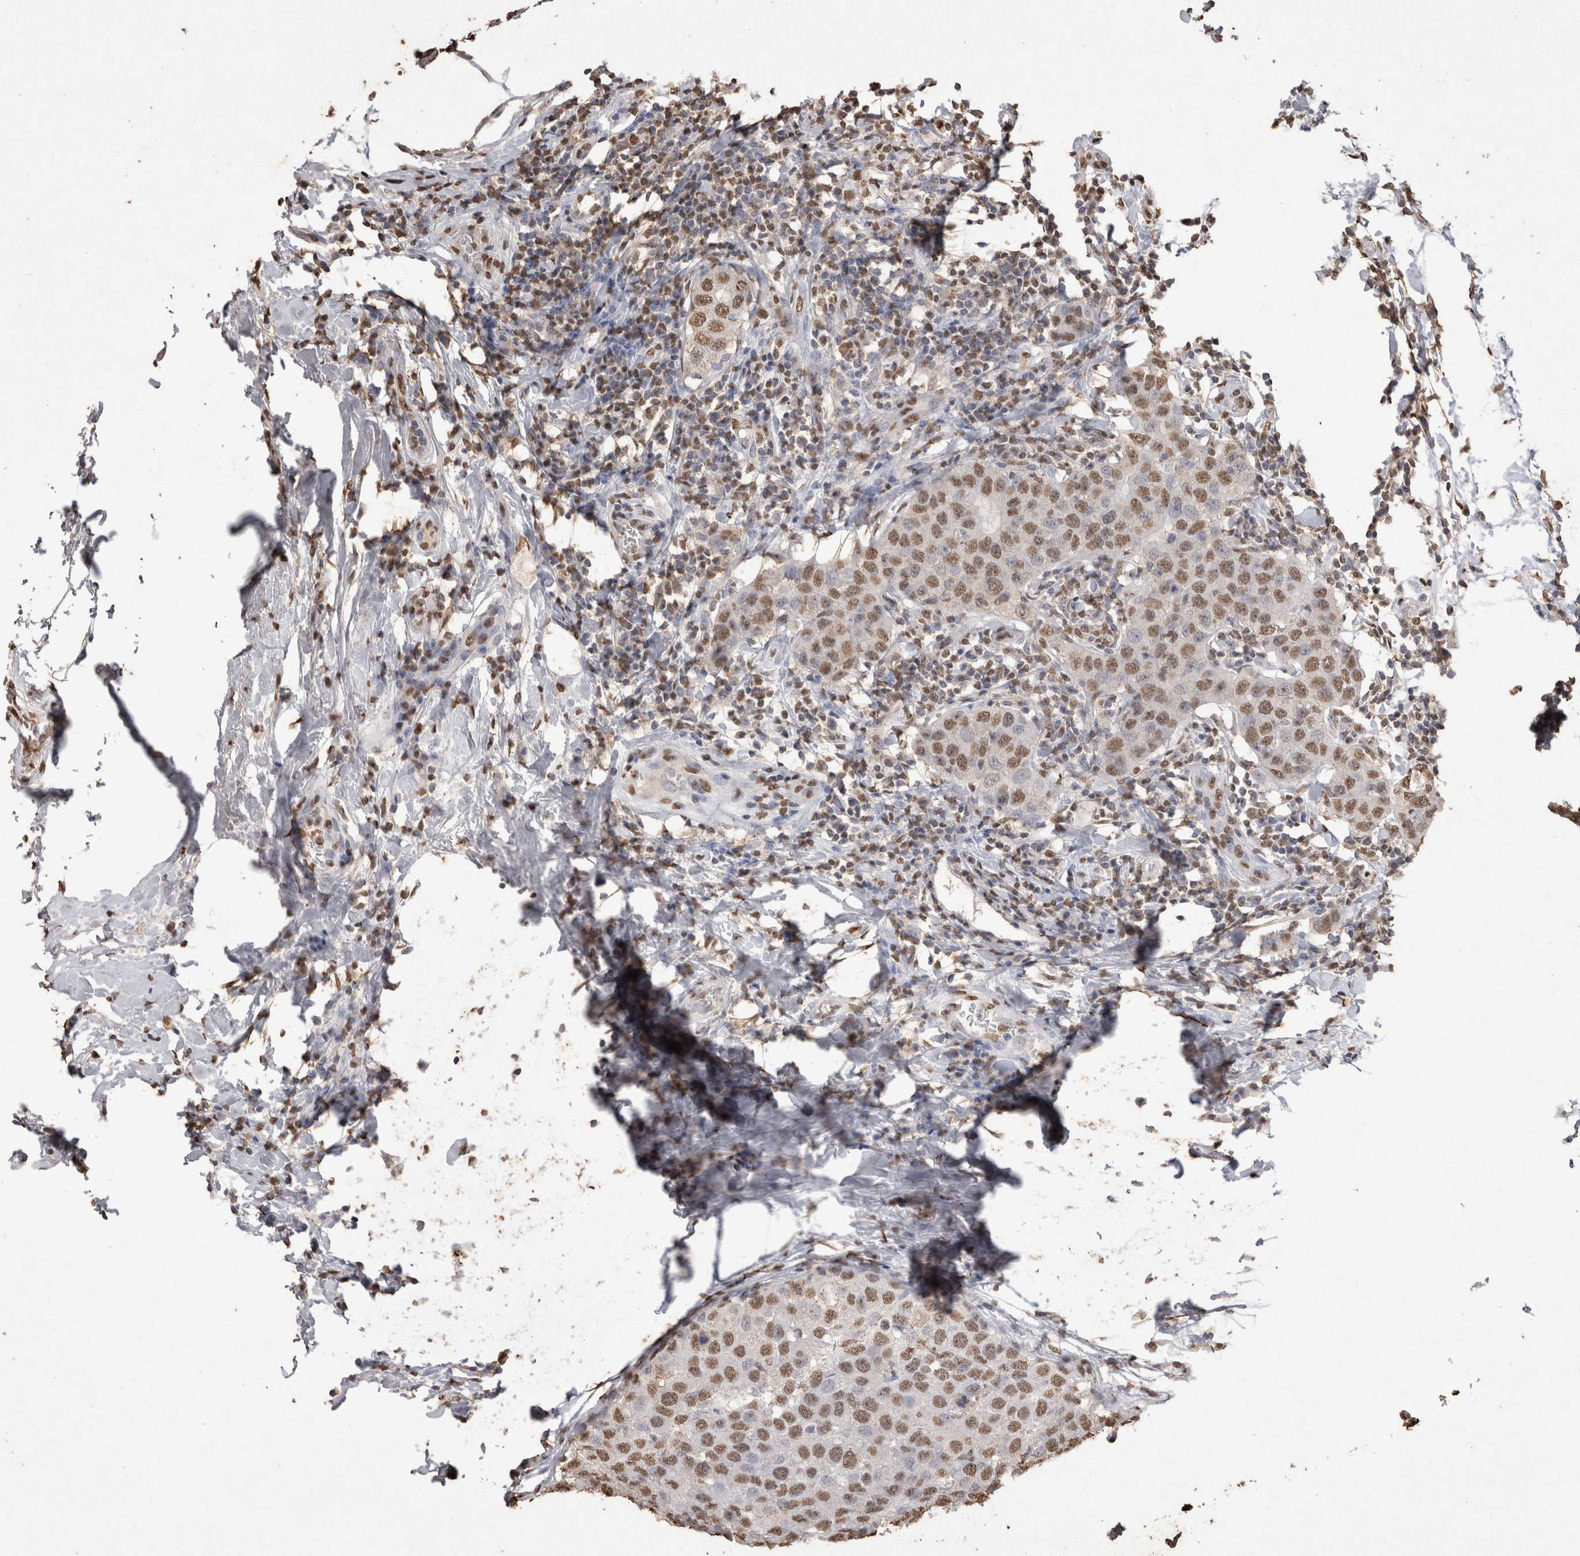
{"staining": {"intensity": "moderate", "quantity": ">75%", "location": "nuclear"}, "tissue": "breast cancer", "cell_type": "Tumor cells", "image_type": "cancer", "snomed": [{"axis": "morphology", "description": "Duct carcinoma"}, {"axis": "topography", "description": "Breast"}], "caption": "Immunohistochemical staining of infiltrating ductal carcinoma (breast) shows moderate nuclear protein staining in approximately >75% of tumor cells. The staining was performed using DAB (3,3'-diaminobenzidine), with brown indicating positive protein expression. Nuclei are stained blue with hematoxylin.", "gene": "POU5F1", "patient": {"sex": "female", "age": 27}}